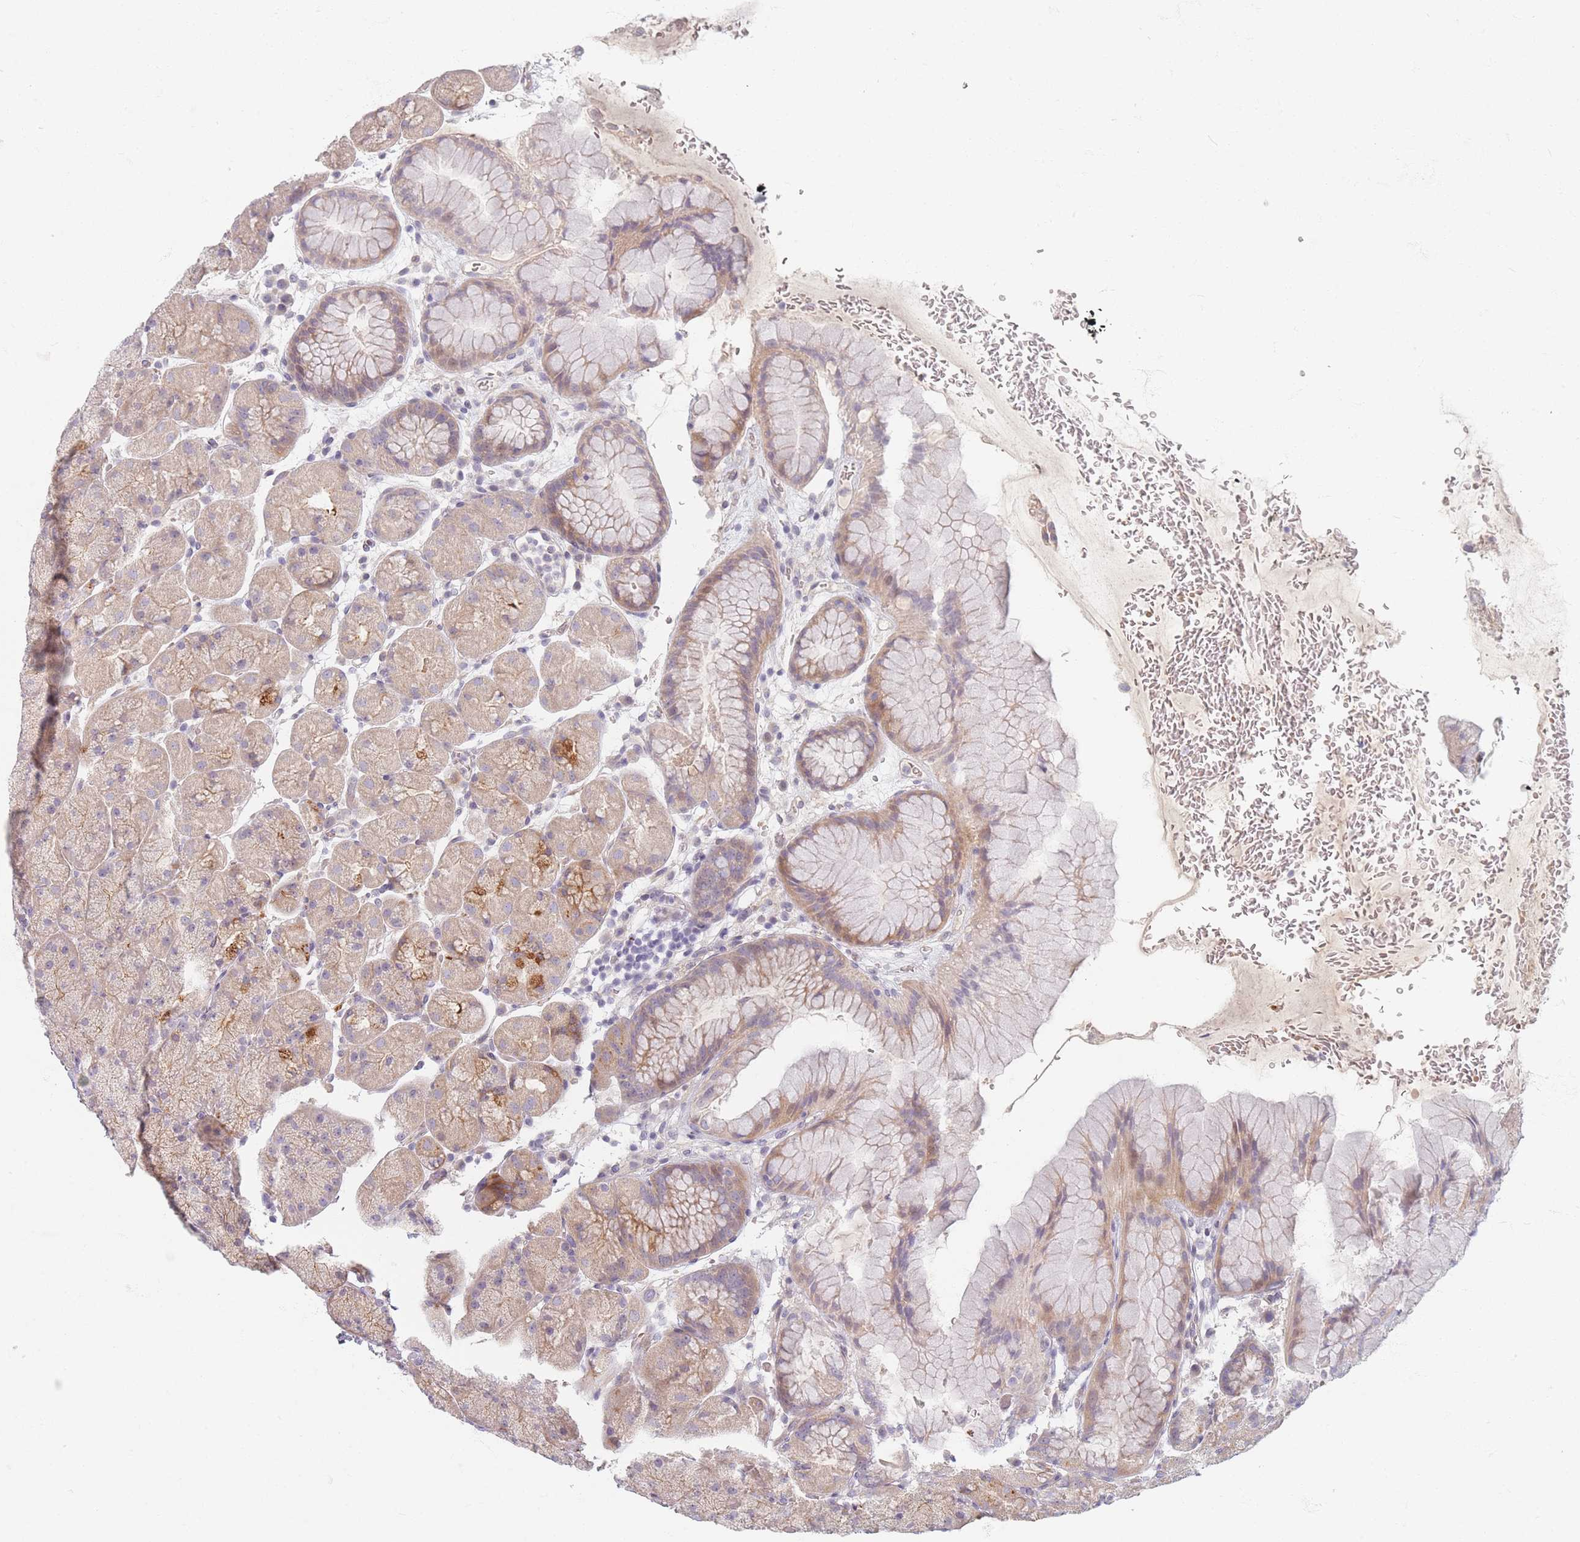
{"staining": {"intensity": "weak", "quantity": "25%-75%", "location": "cytoplasmic/membranous"}, "tissue": "stomach", "cell_type": "Glandular cells", "image_type": "normal", "snomed": [{"axis": "morphology", "description": "Normal tissue, NOS"}, {"axis": "topography", "description": "Stomach, upper"}, {"axis": "topography", "description": "Stomach, lower"}], "caption": "Stomach stained with DAB (3,3'-diaminobenzidine) IHC demonstrates low levels of weak cytoplasmic/membranous positivity in about 25%-75% of glandular cells. The staining is performed using DAB brown chromogen to label protein expression. The nuclei are counter-stained blue using hematoxylin.", "gene": "TMOD1", "patient": {"sex": "male", "age": 67}}